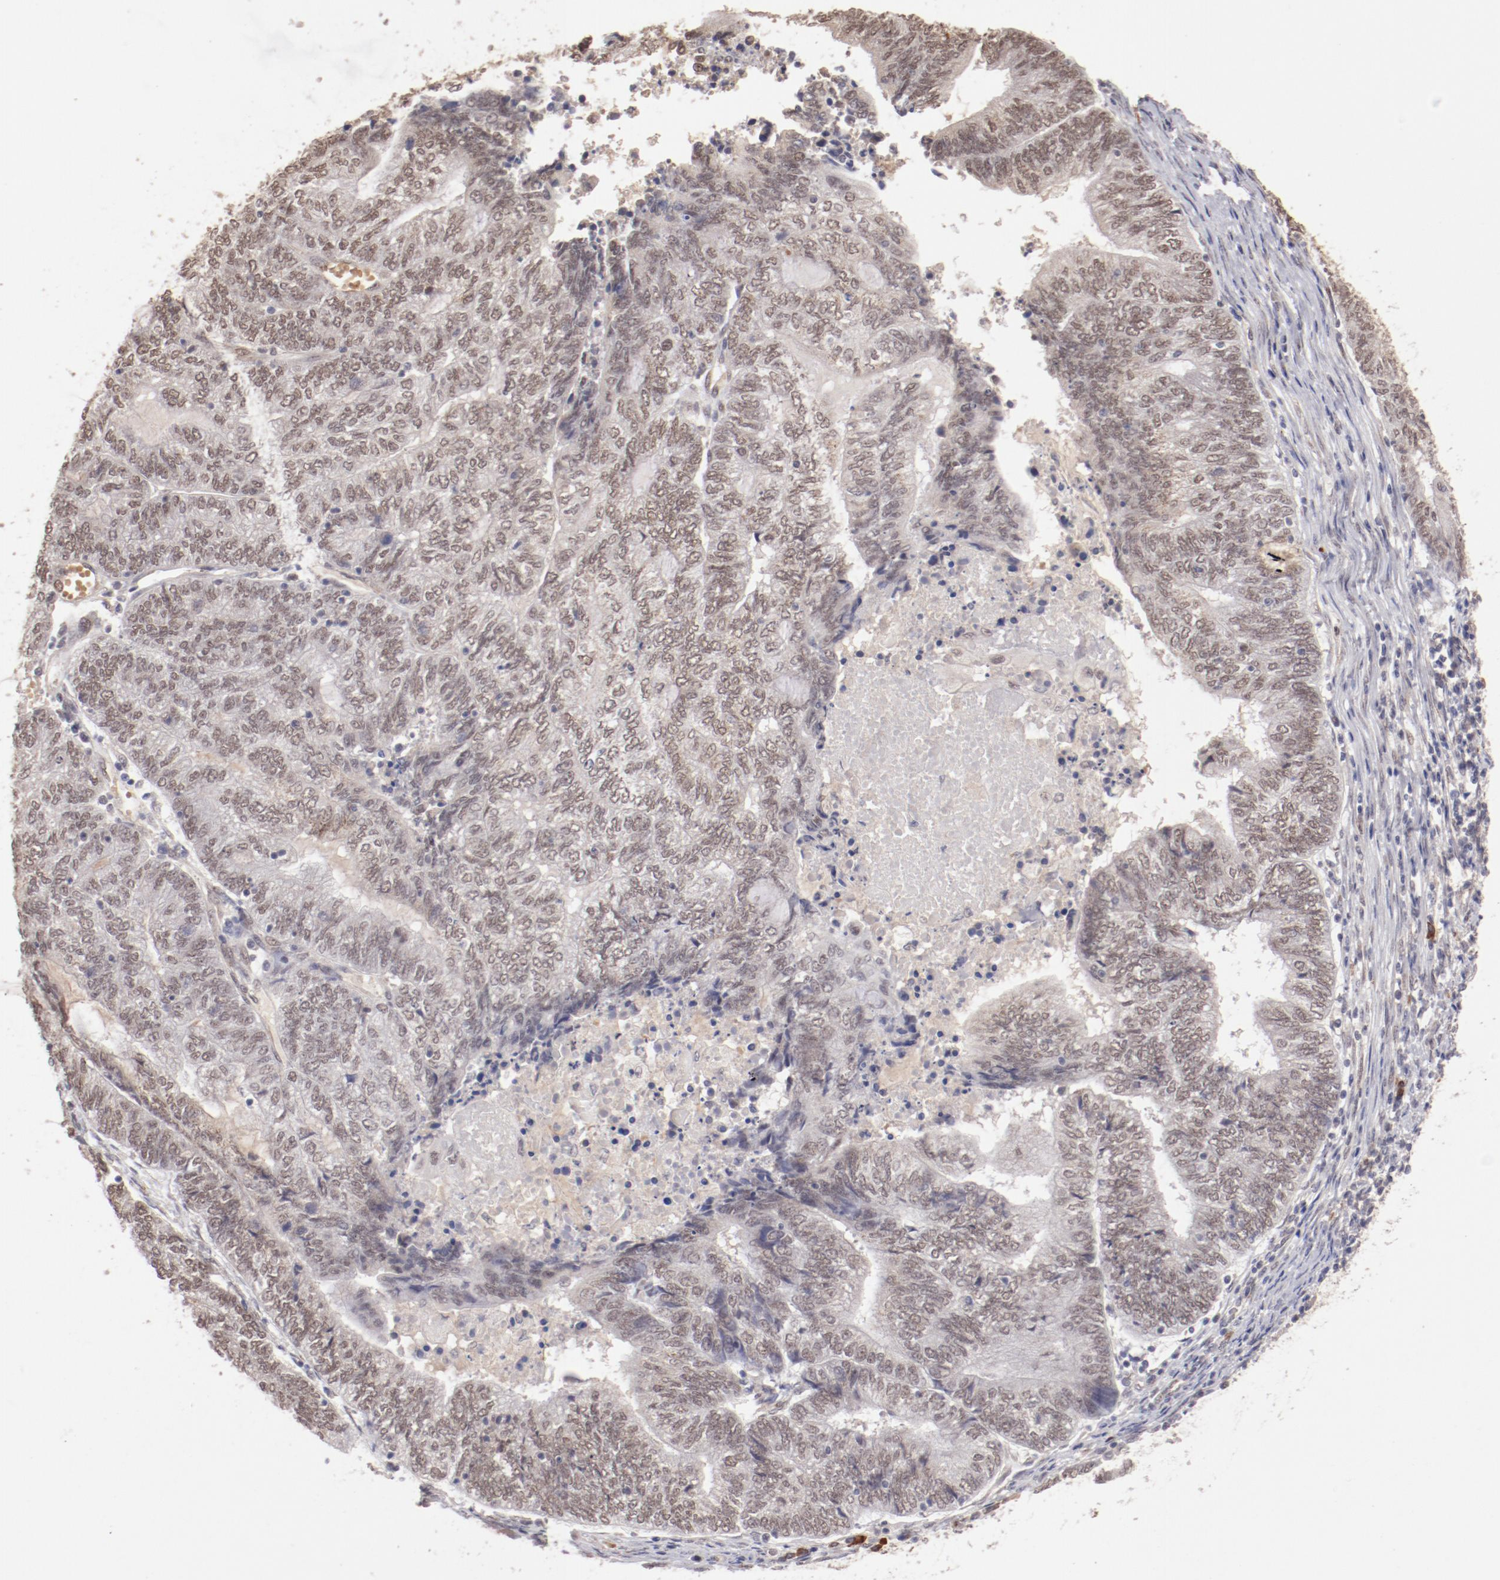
{"staining": {"intensity": "weak", "quantity": ">75%", "location": "nuclear"}, "tissue": "endometrial cancer", "cell_type": "Tumor cells", "image_type": "cancer", "snomed": [{"axis": "morphology", "description": "Adenocarcinoma, NOS"}, {"axis": "topography", "description": "Uterus"}, {"axis": "topography", "description": "Endometrium"}], "caption": "Human endometrial cancer (adenocarcinoma) stained for a protein (brown) exhibits weak nuclear positive expression in approximately >75% of tumor cells.", "gene": "NFE2", "patient": {"sex": "female", "age": 70}}